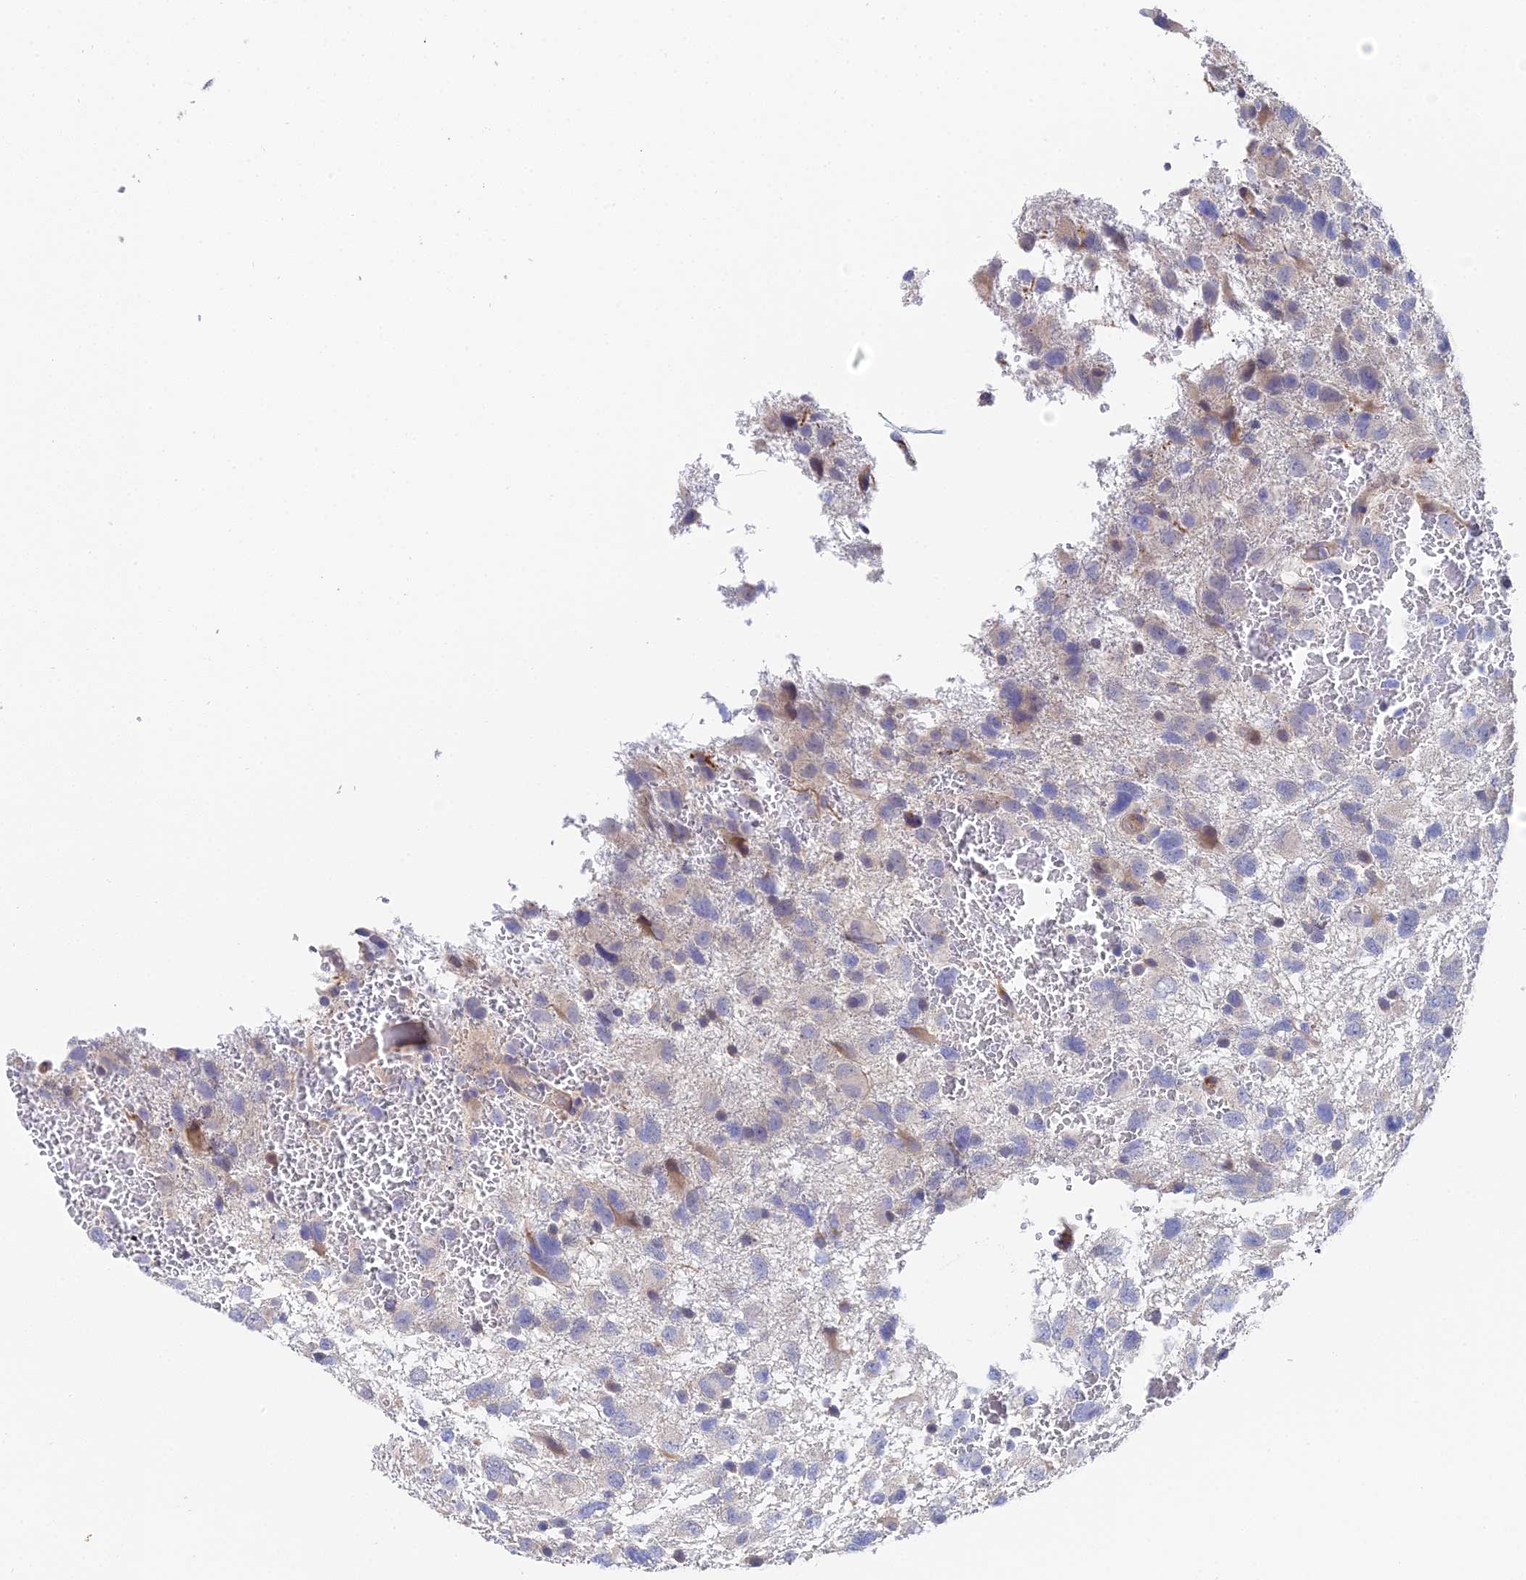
{"staining": {"intensity": "weak", "quantity": "<25%", "location": "cytoplasmic/membranous"}, "tissue": "glioma", "cell_type": "Tumor cells", "image_type": "cancer", "snomed": [{"axis": "morphology", "description": "Glioma, malignant, High grade"}, {"axis": "topography", "description": "Brain"}], "caption": "This is an immunohistochemistry (IHC) image of human glioma. There is no staining in tumor cells.", "gene": "UBE2L3", "patient": {"sex": "male", "age": 61}}